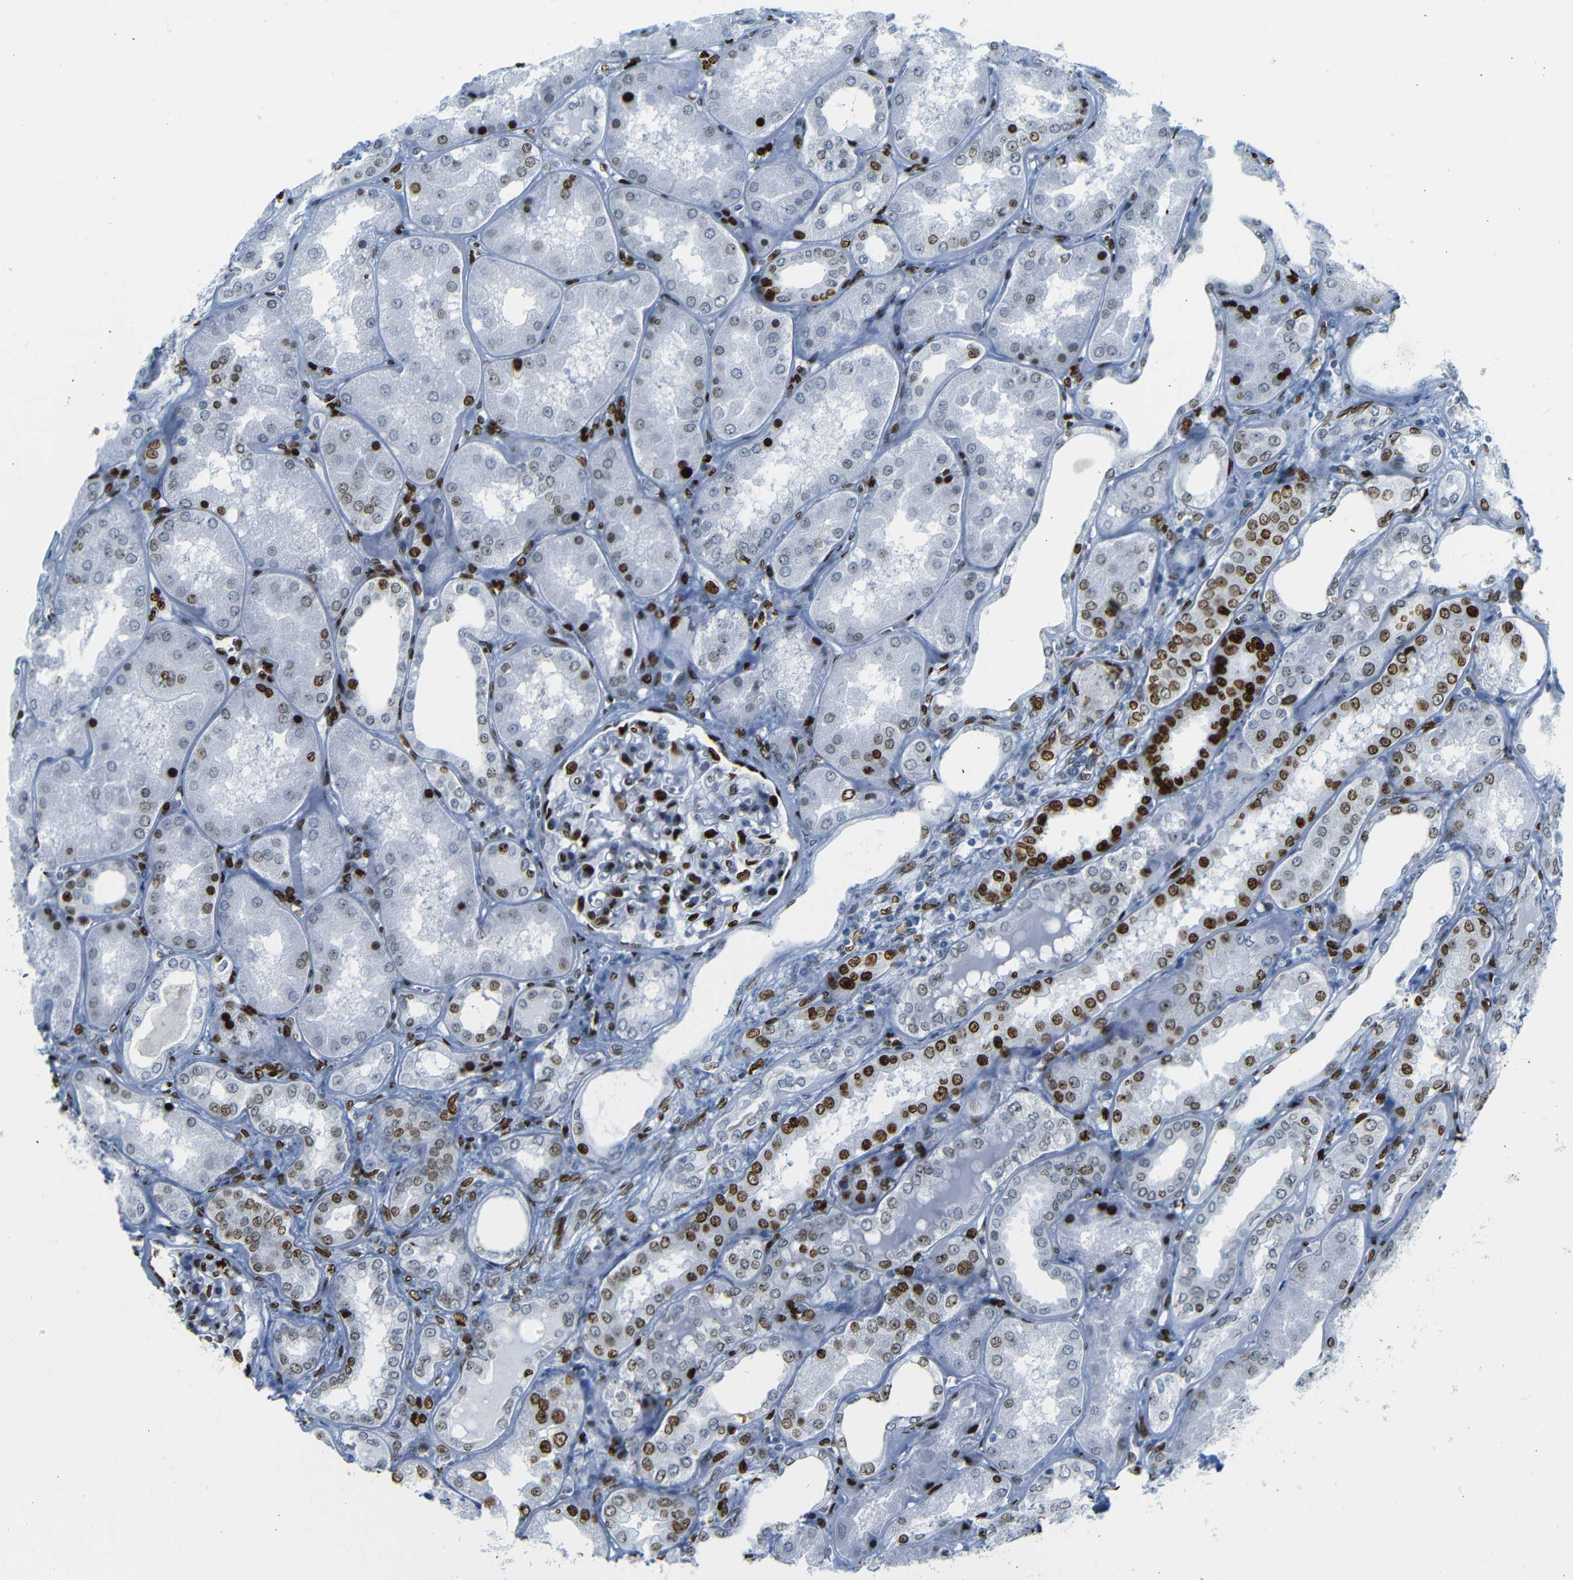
{"staining": {"intensity": "strong", "quantity": ">75%", "location": "nuclear"}, "tissue": "kidney", "cell_type": "Cells in glomeruli", "image_type": "normal", "snomed": [{"axis": "morphology", "description": "Normal tissue, NOS"}, {"axis": "topography", "description": "Kidney"}], "caption": "This is an image of IHC staining of unremarkable kidney, which shows strong staining in the nuclear of cells in glomeruli.", "gene": "NPIPB15", "patient": {"sex": "female", "age": 56}}